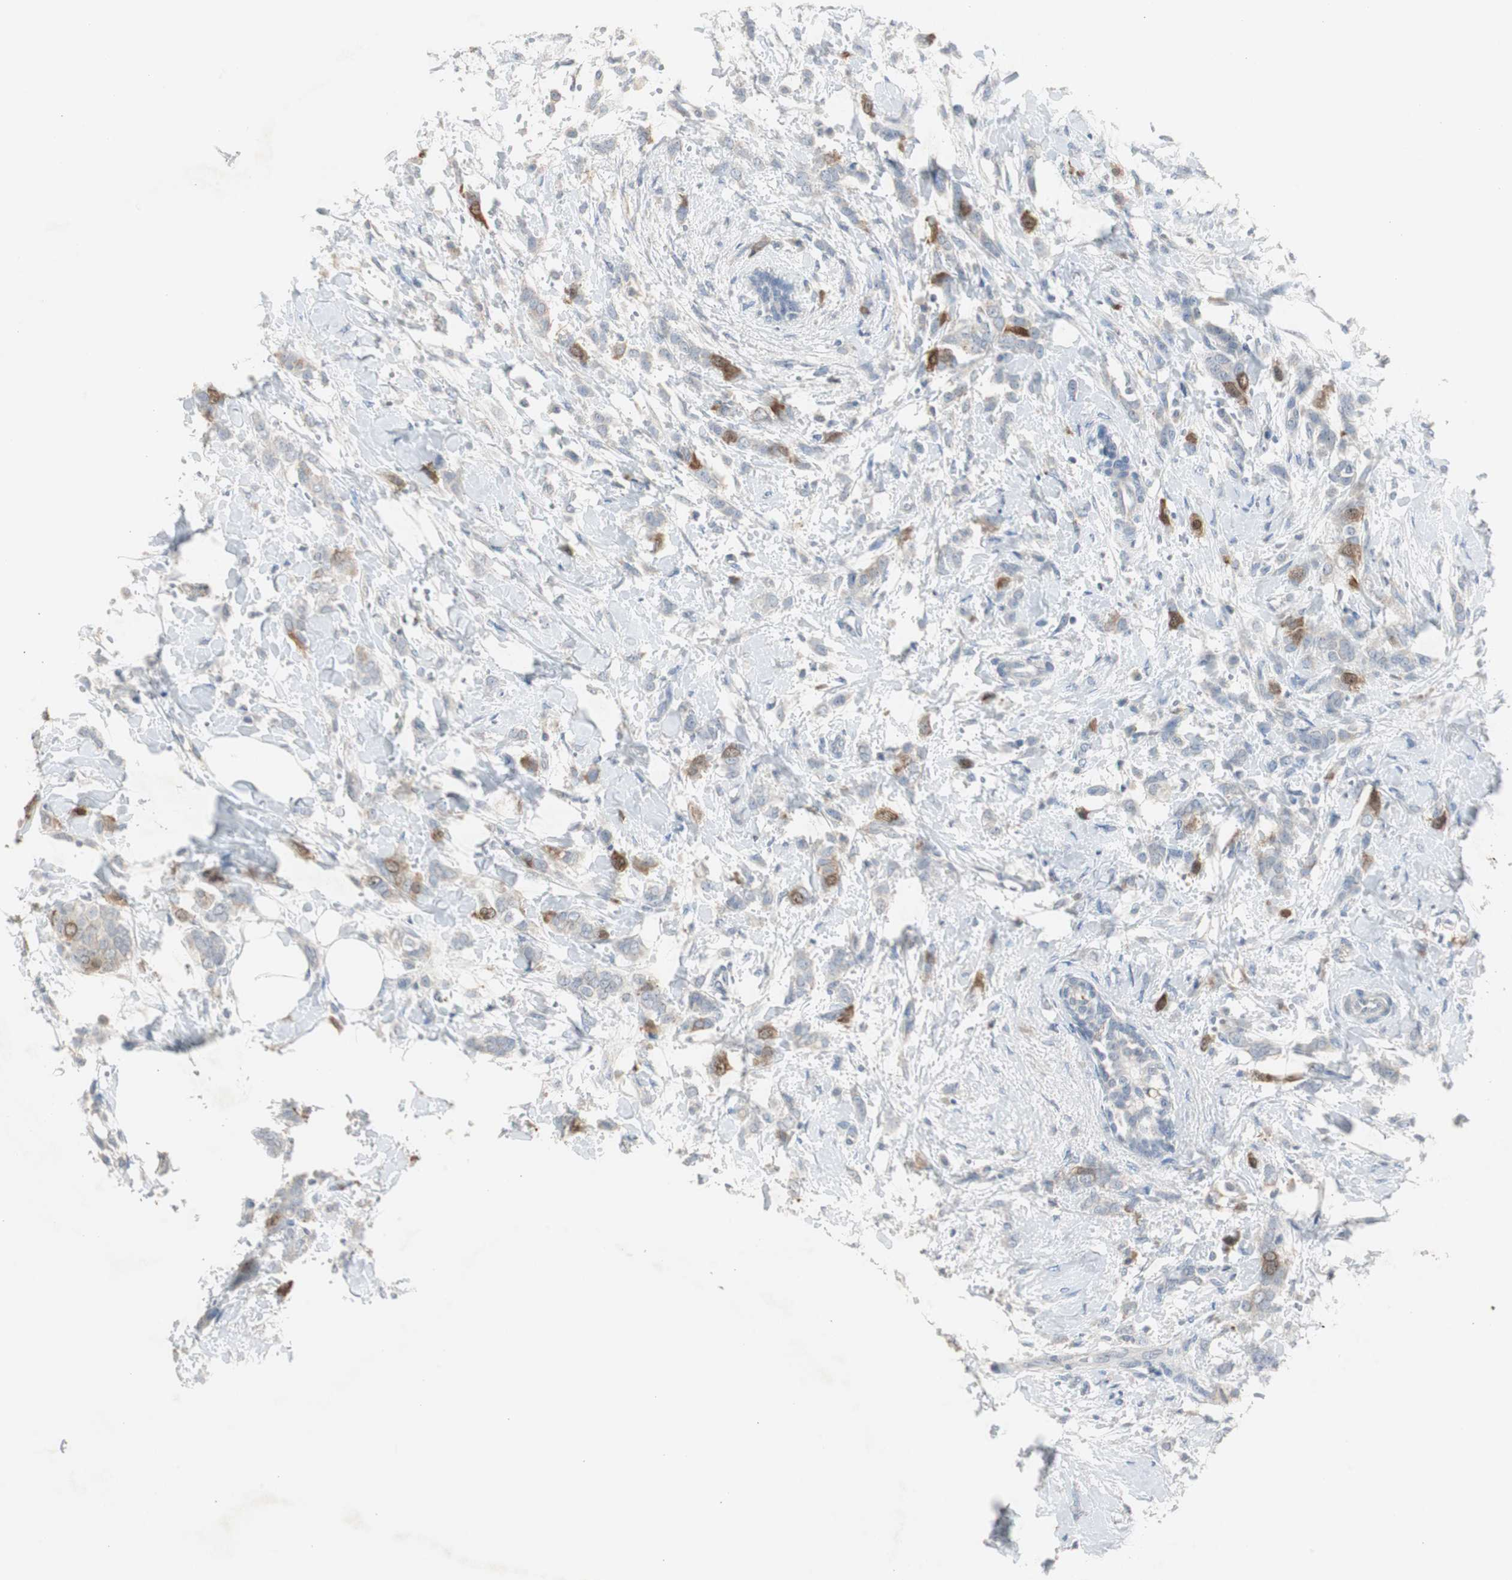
{"staining": {"intensity": "weak", "quantity": "<25%", "location": "cytoplasmic/membranous"}, "tissue": "breast cancer", "cell_type": "Tumor cells", "image_type": "cancer", "snomed": [{"axis": "morphology", "description": "Lobular carcinoma, in situ"}, {"axis": "morphology", "description": "Lobular carcinoma"}, {"axis": "topography", "description": "Breast"}], "caption": "Immunohistochemistry histopathology image of lobular carcinoma in situ (breast) stained for a protein (brown), which exhibits no staining in tumor cells. (DAB (3,3'-diaminobenzidine) immunohistochemistry (IHC), high magnification).", "gene": "TK1", "patient": {"sex": "female", "age": 41}}